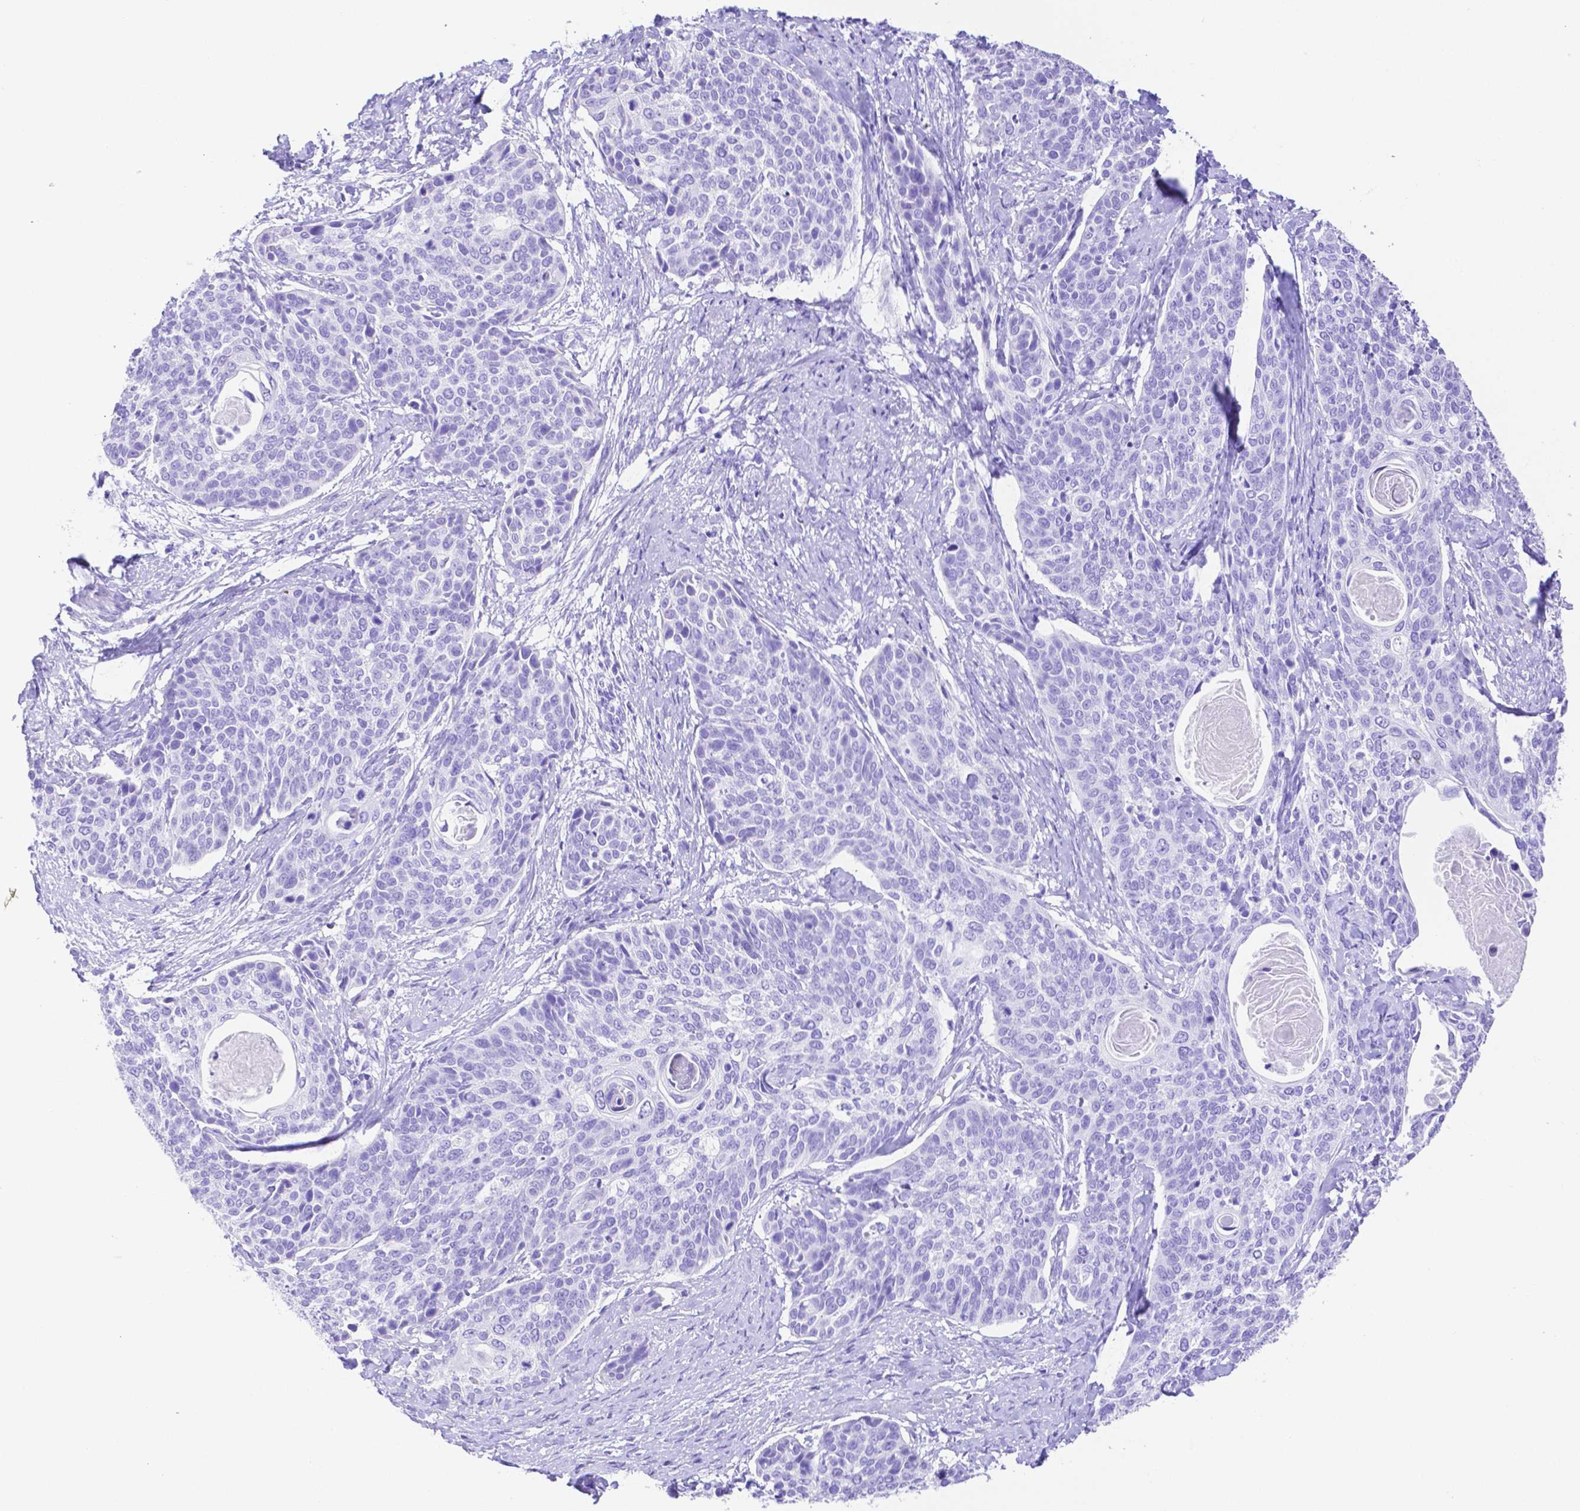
{"staining": {"intensity": "negative", "quantity": "none", "location": "none"}, "tissue": "cervical cancer", "cell_type": "Tumor cells", "image_type": "cancer", "snomed": [{"axis": "morphology", "description": "Squamous cell carcinoma, NOS"}, {"axis": "topography", "description": "Cervix"}], "caption": "Human cervical cancer (squamous cell carcinoma) stained for a protein using immunohistochemistry reveals no staining in tumor cells.", "gene": "SMR3A", "patient": {"sex": "female", "age": 69}}